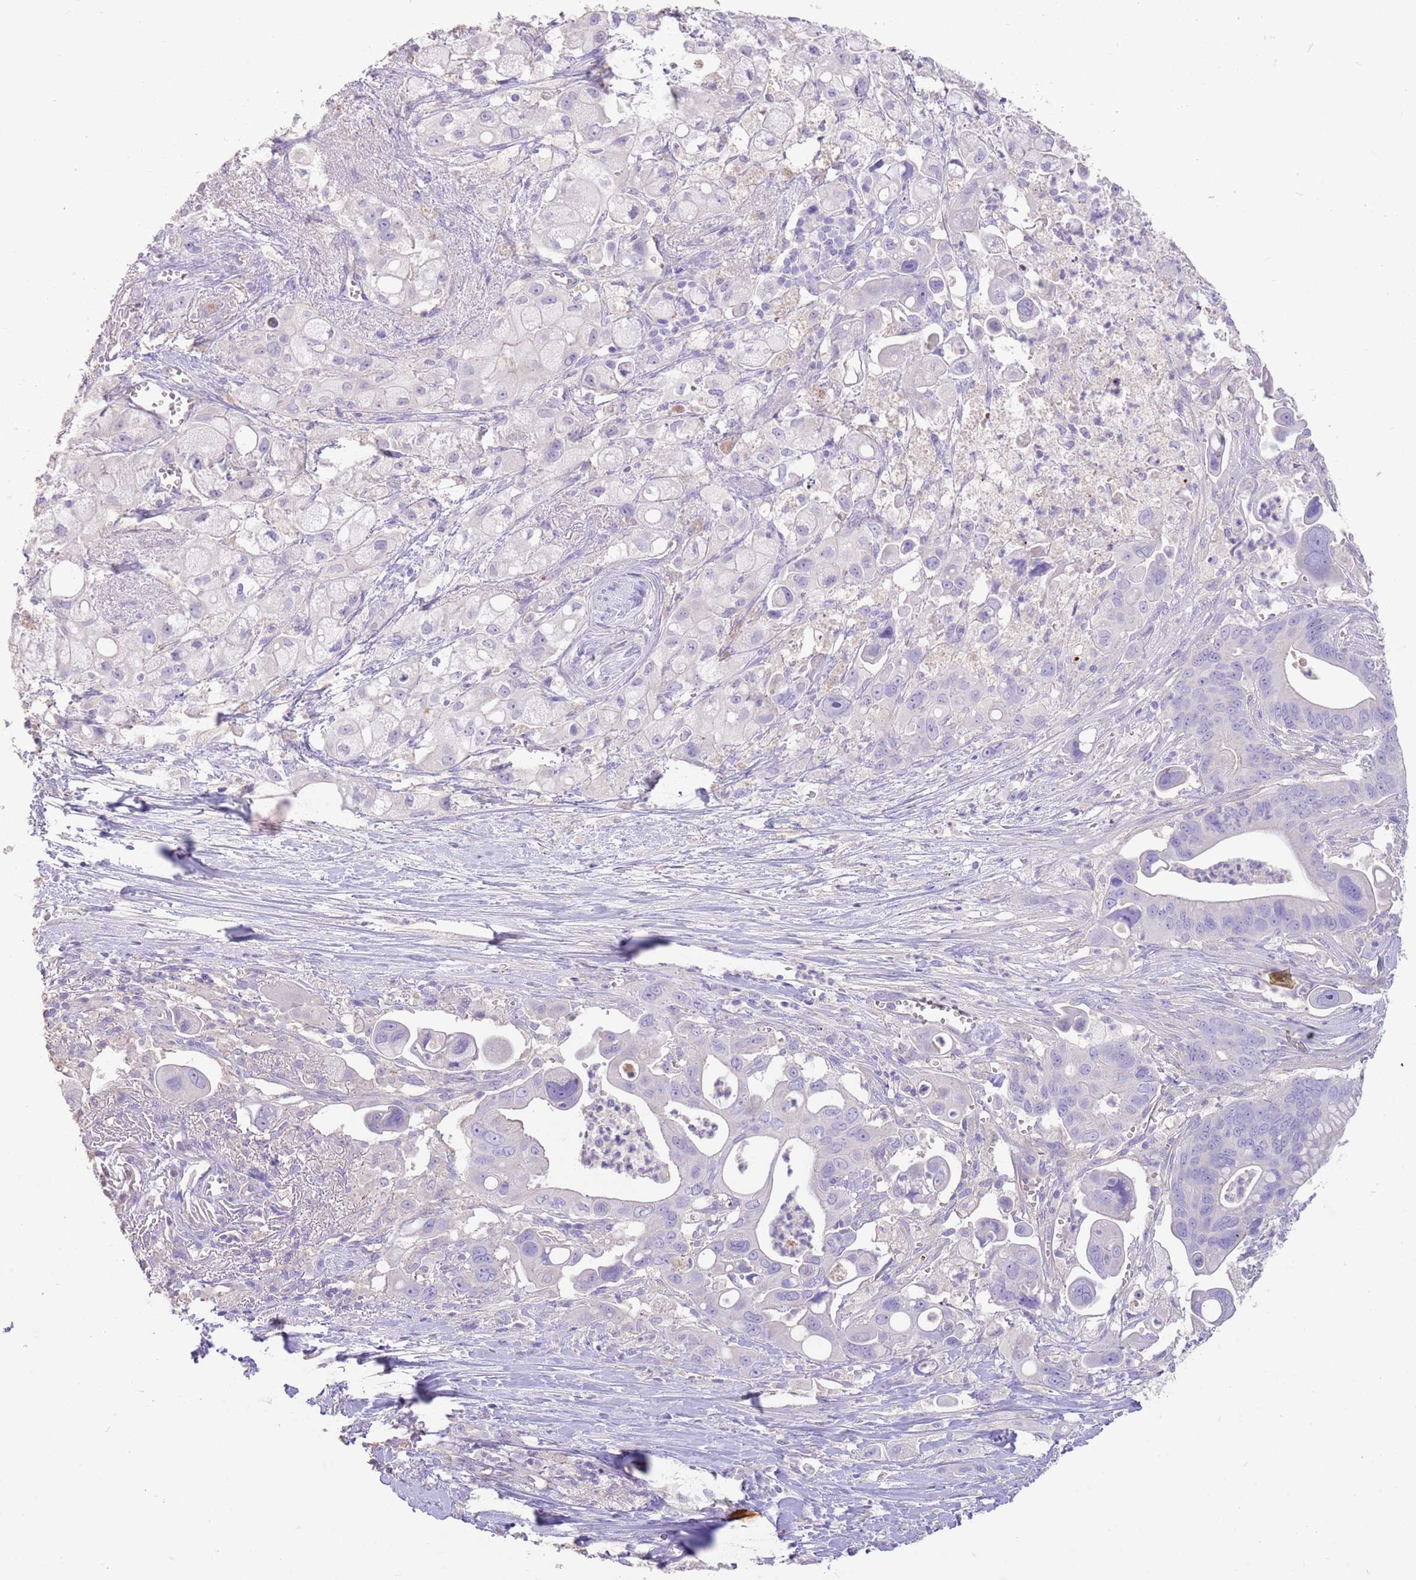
{"staining": {"intensity": "negative", "quantity": "none", "location": "none"}, "tissue": "pancreatic cancer", "cell_type": "Tumor cells", "image_type": "cancer", "snomed": [{"axis": "morphology", "description": "Adenocarcinoma, NOS"}, {"axis": "topography", "description": "Pancreas"}], "caption": "Immunohistochemical staining of adenocarcinoma (pancreatic) exhibits no significant expression in tumor cells.", "gene": "SFTPA1", "patient": {"sex": "male", "age": 68}}